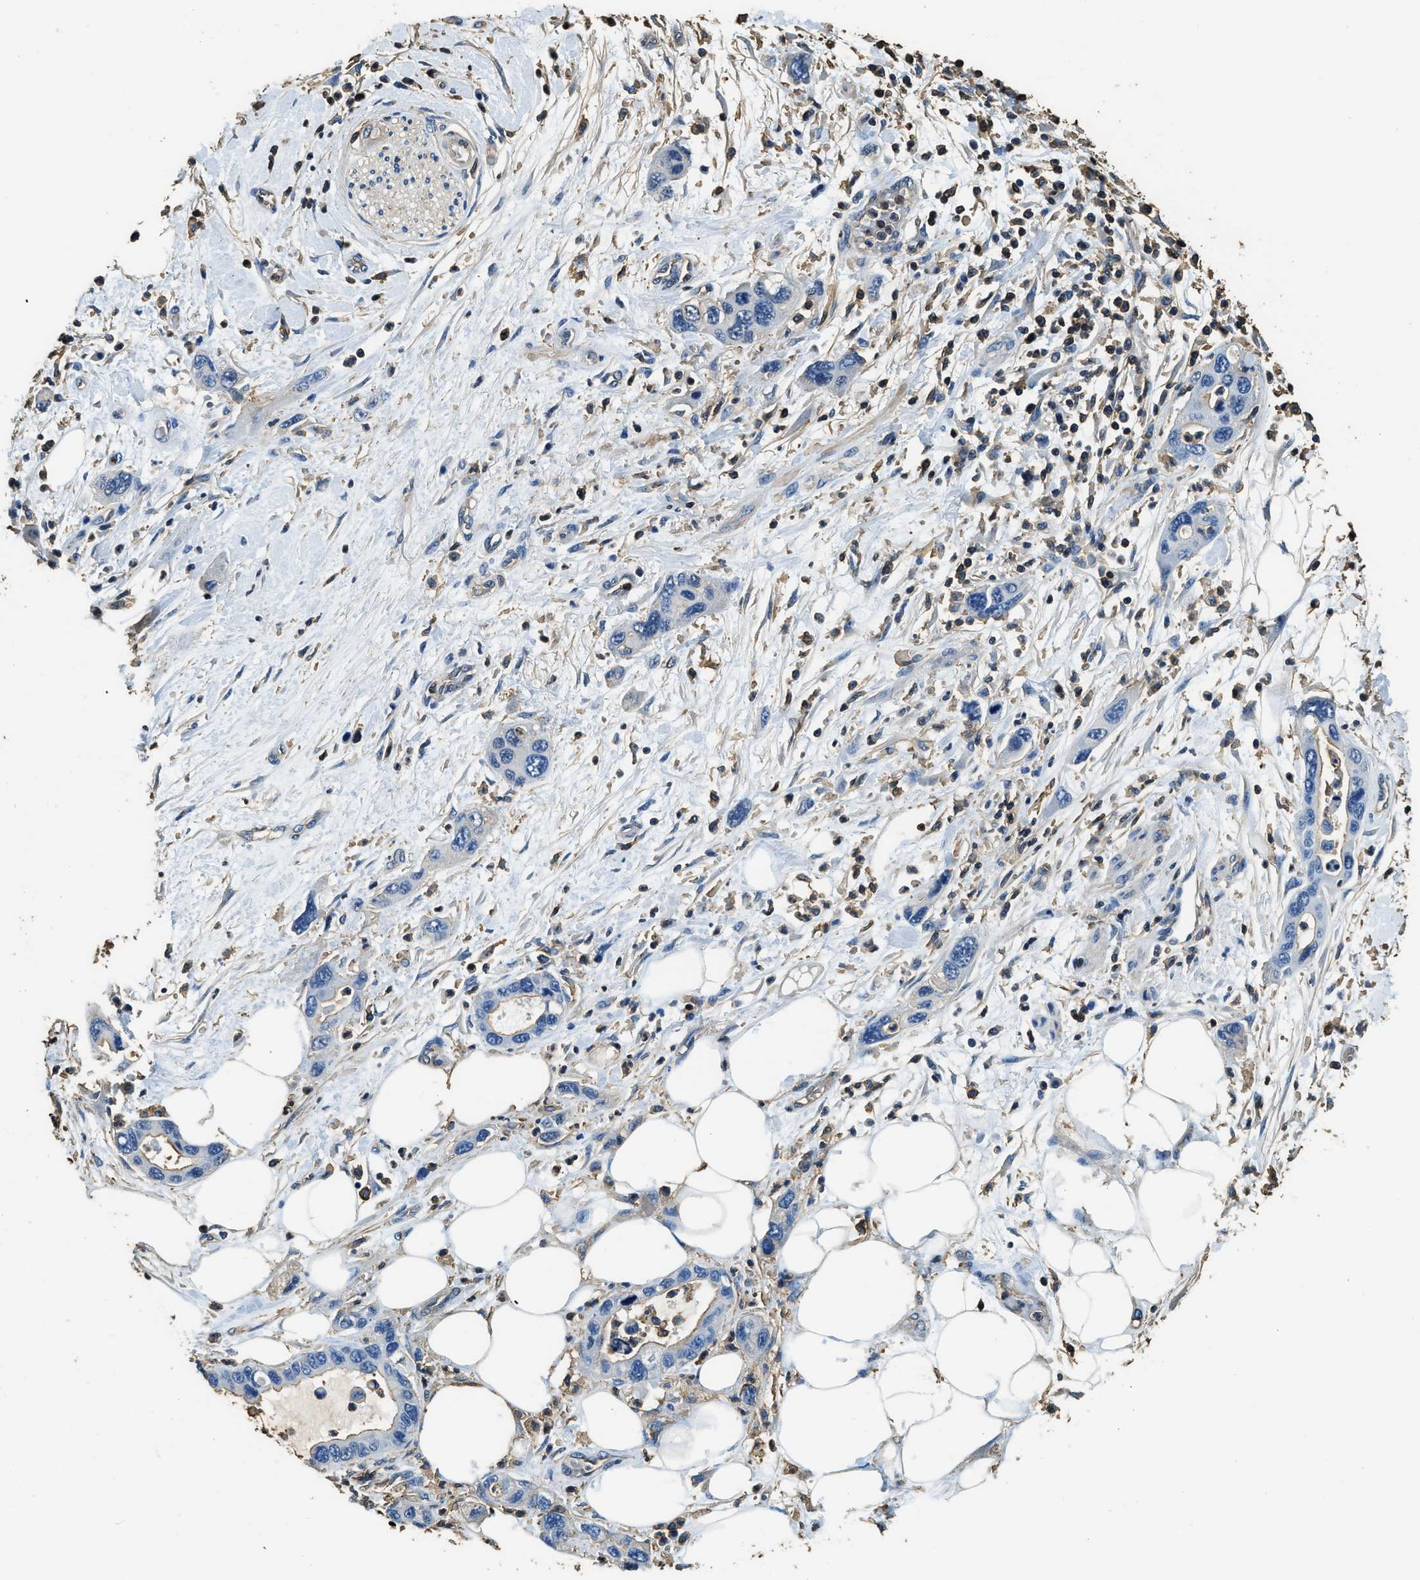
{"staining": {"intensity": "negative", "quantity": "none", "location": "none"}, "tissue": "pancreatic cancer", "cell_type": "Tumor cells", "image_type": "cancer", "snomed": [{"axis": "morphology", "description": "Normal tissue, NOS"}, {"axis": "morphology", "description": "Adenocarcinoma, NOS"}, {"axis": "topography", "description": "Pancreas"}], "caption": "This is an IHC histopathology image of pancreatic cancer (adenocarcinoma). There is no staining in tumor cells.", "gene": "ACCS", "patient": {"sex": "female", "age": 71}}